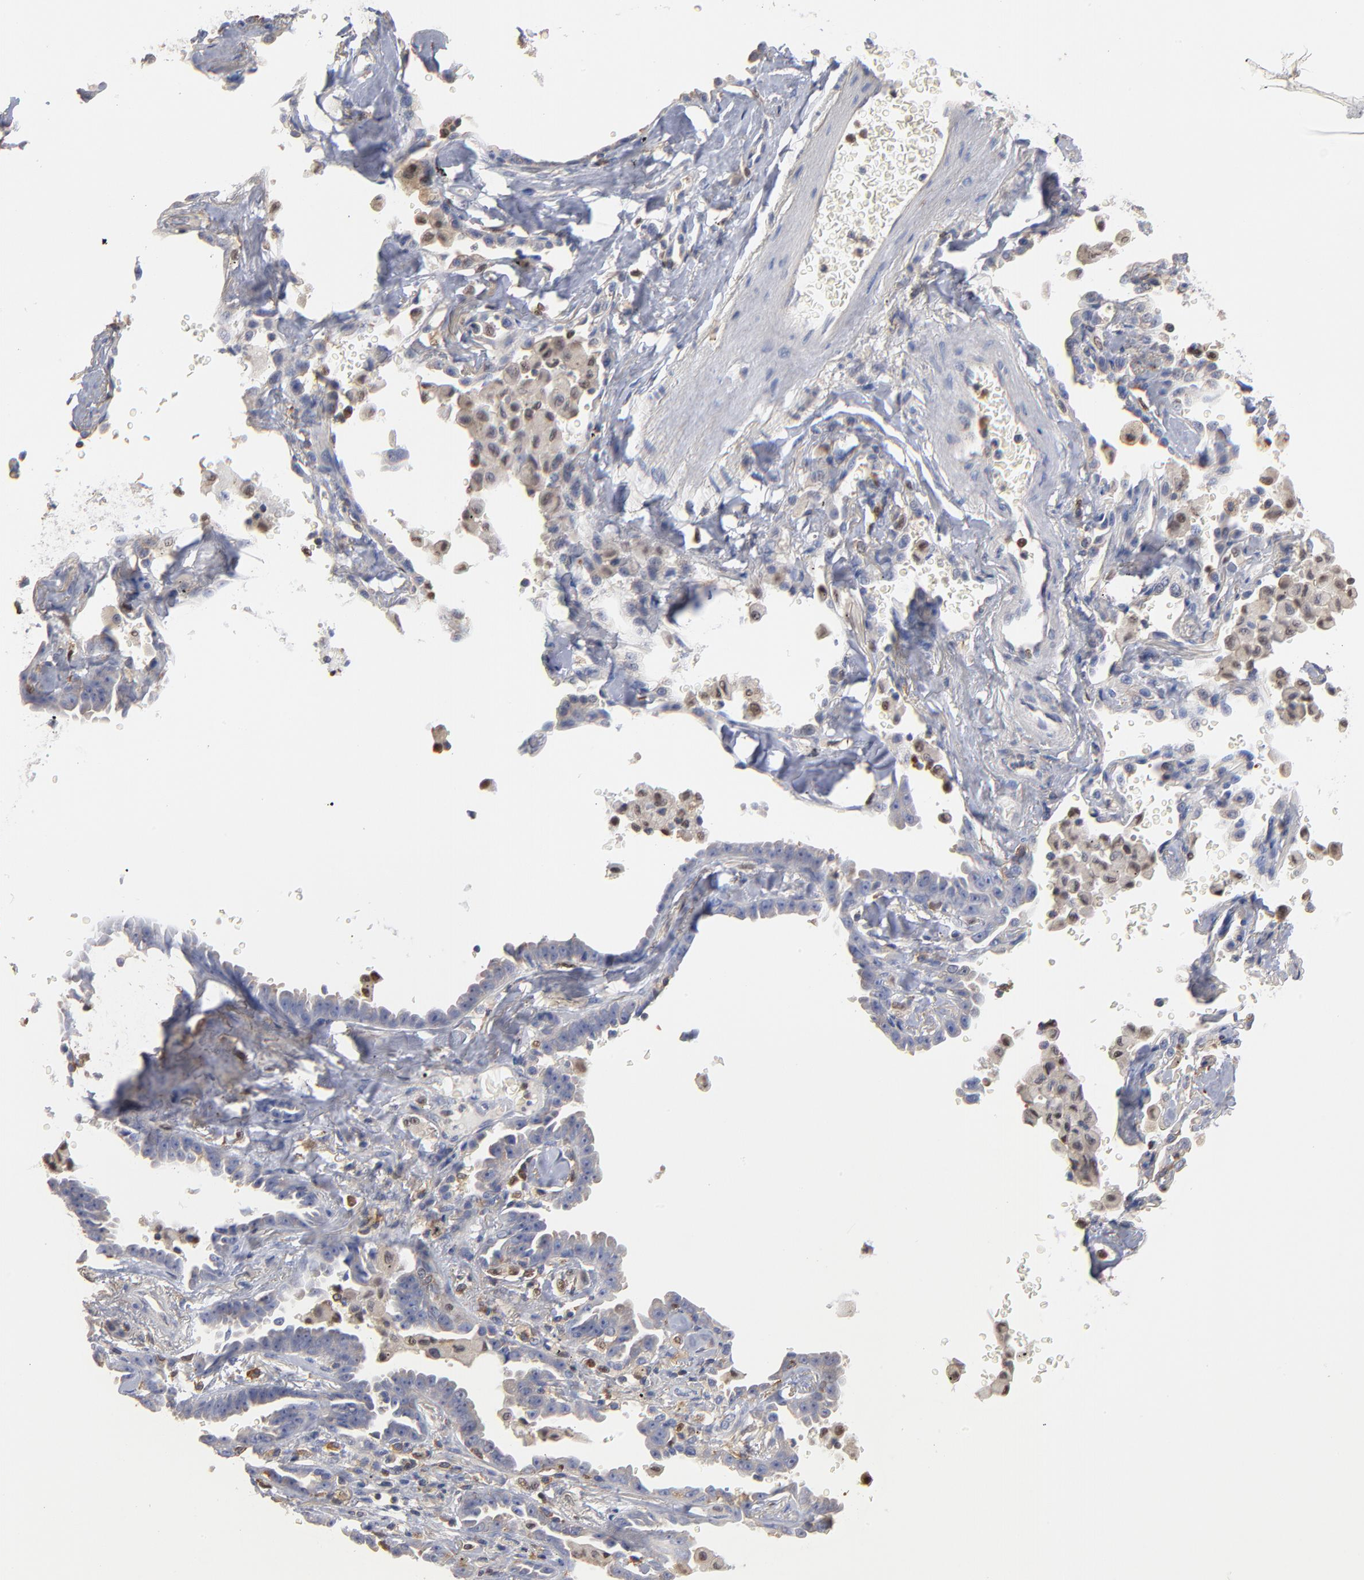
{"staining": {"intensity": "negative", "quantity": "none", "location": "none"}, "tissue": "lung cancer", "cell_type": "Tumor cells", "image_type": "cancer", "snomed": [{"axis": "morphology", "description": "Adenocarcinoma, NOS"}, {"axis": "topography", "description": "Lung"}], "caption": "Lung cancer (adenocarcinoma) stained for a protein using IHC shows no staining tumor cells.", "gene": "ARHGEF6", "patient": {"sex": "female", "age": 64}}